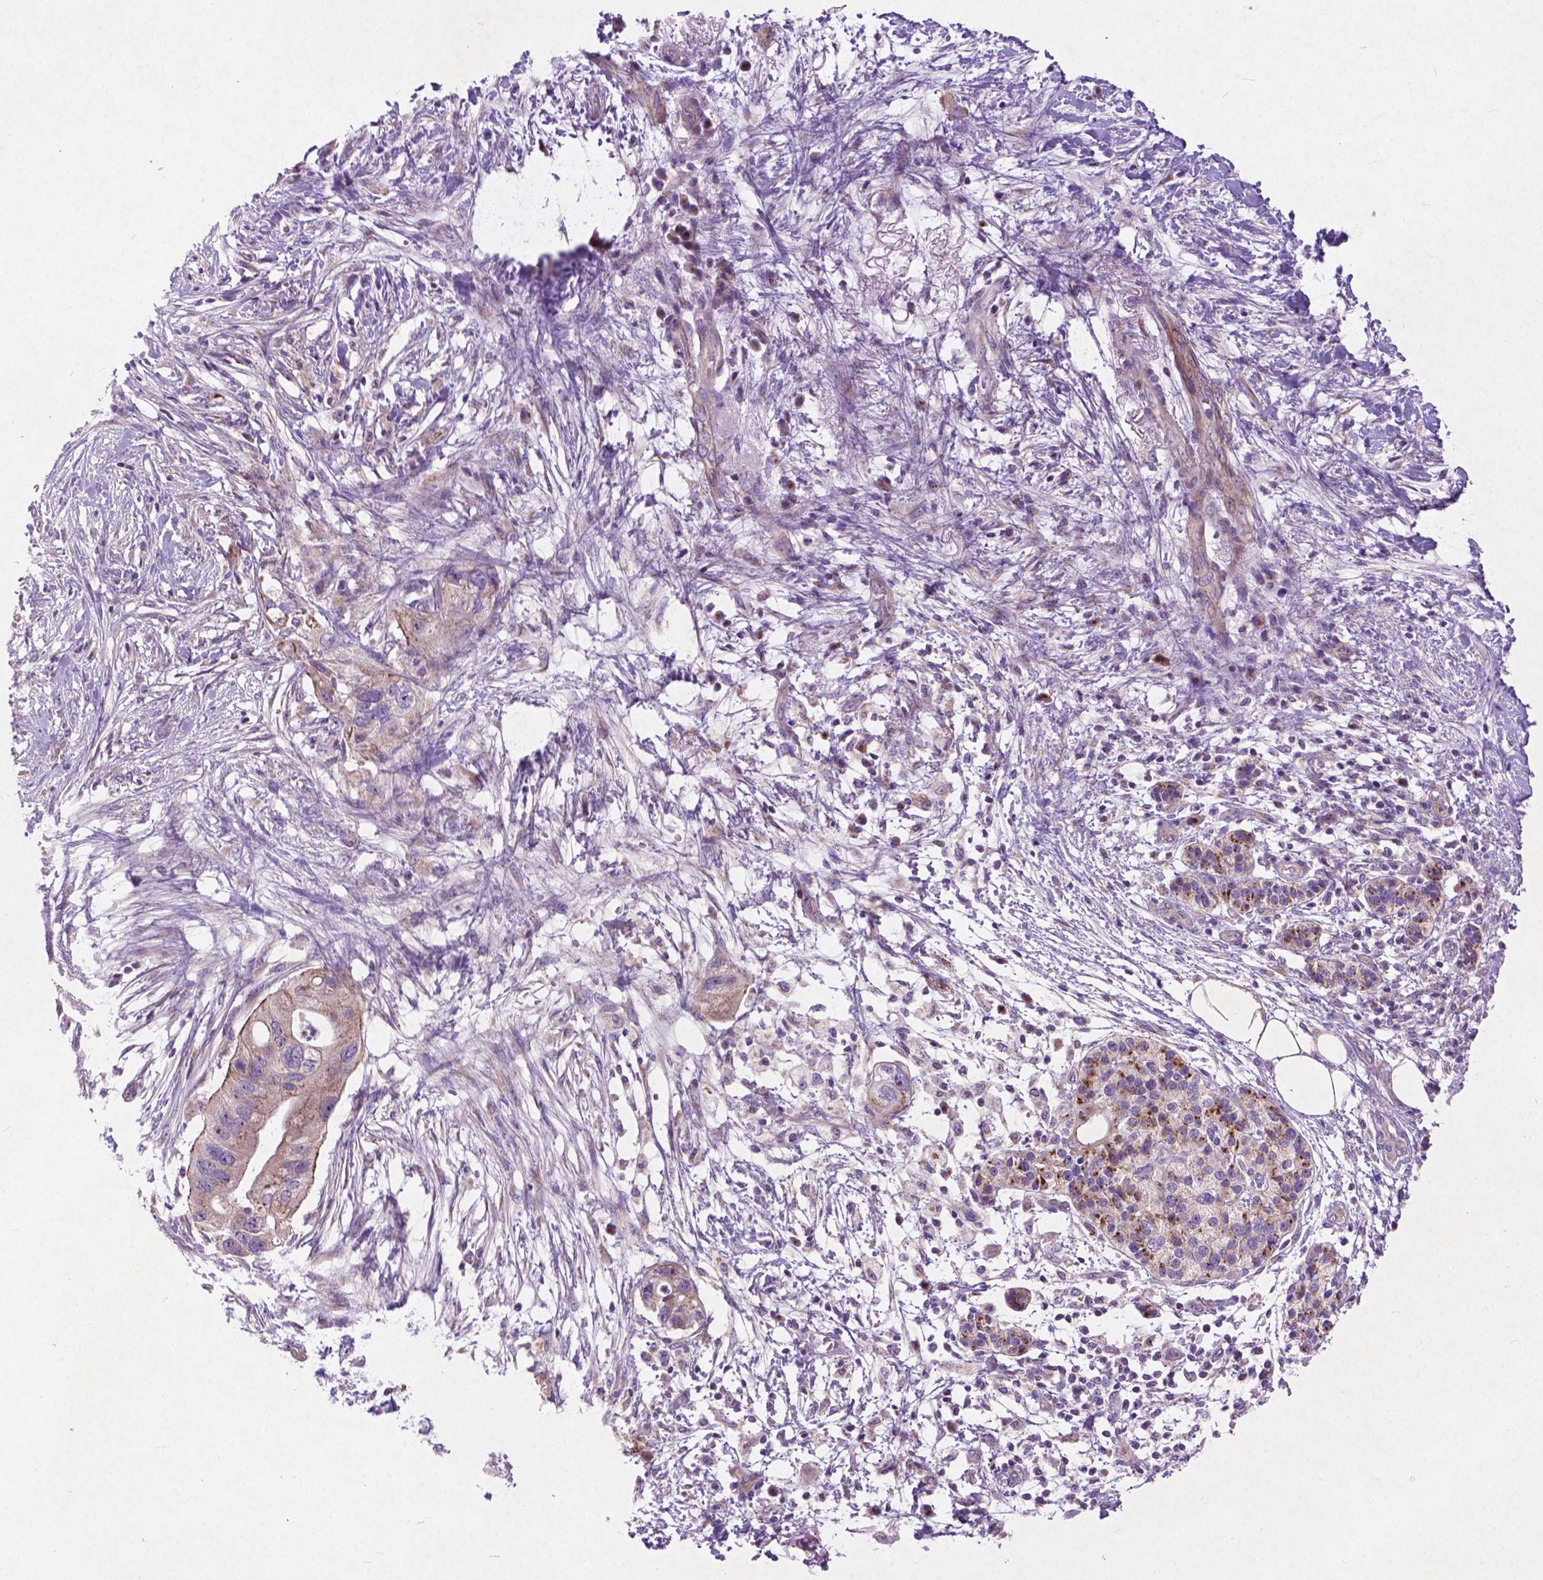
{"staining": {"intensity": "weak", "quantity": "25%-75%", "location": "cytoplasmic/membranous"}, "tissue": "pancreatic cancer", "cell_type": "Tumor cells", "image_type": "cancer", "snomed": [{"axis": "morphology", "description": "Adenocarcinoma, NOS"}, {"axis": "topography", "description": "Pancreas"}], "caption": "Protein expression analysis of pancreatic adenocarcinoma reveals weak cytoplasmic/membranous expression in approximately 25%-75% of tumor cells.", "gene": "ATG4D", "patient": {"sex": "female", "age": 72}}